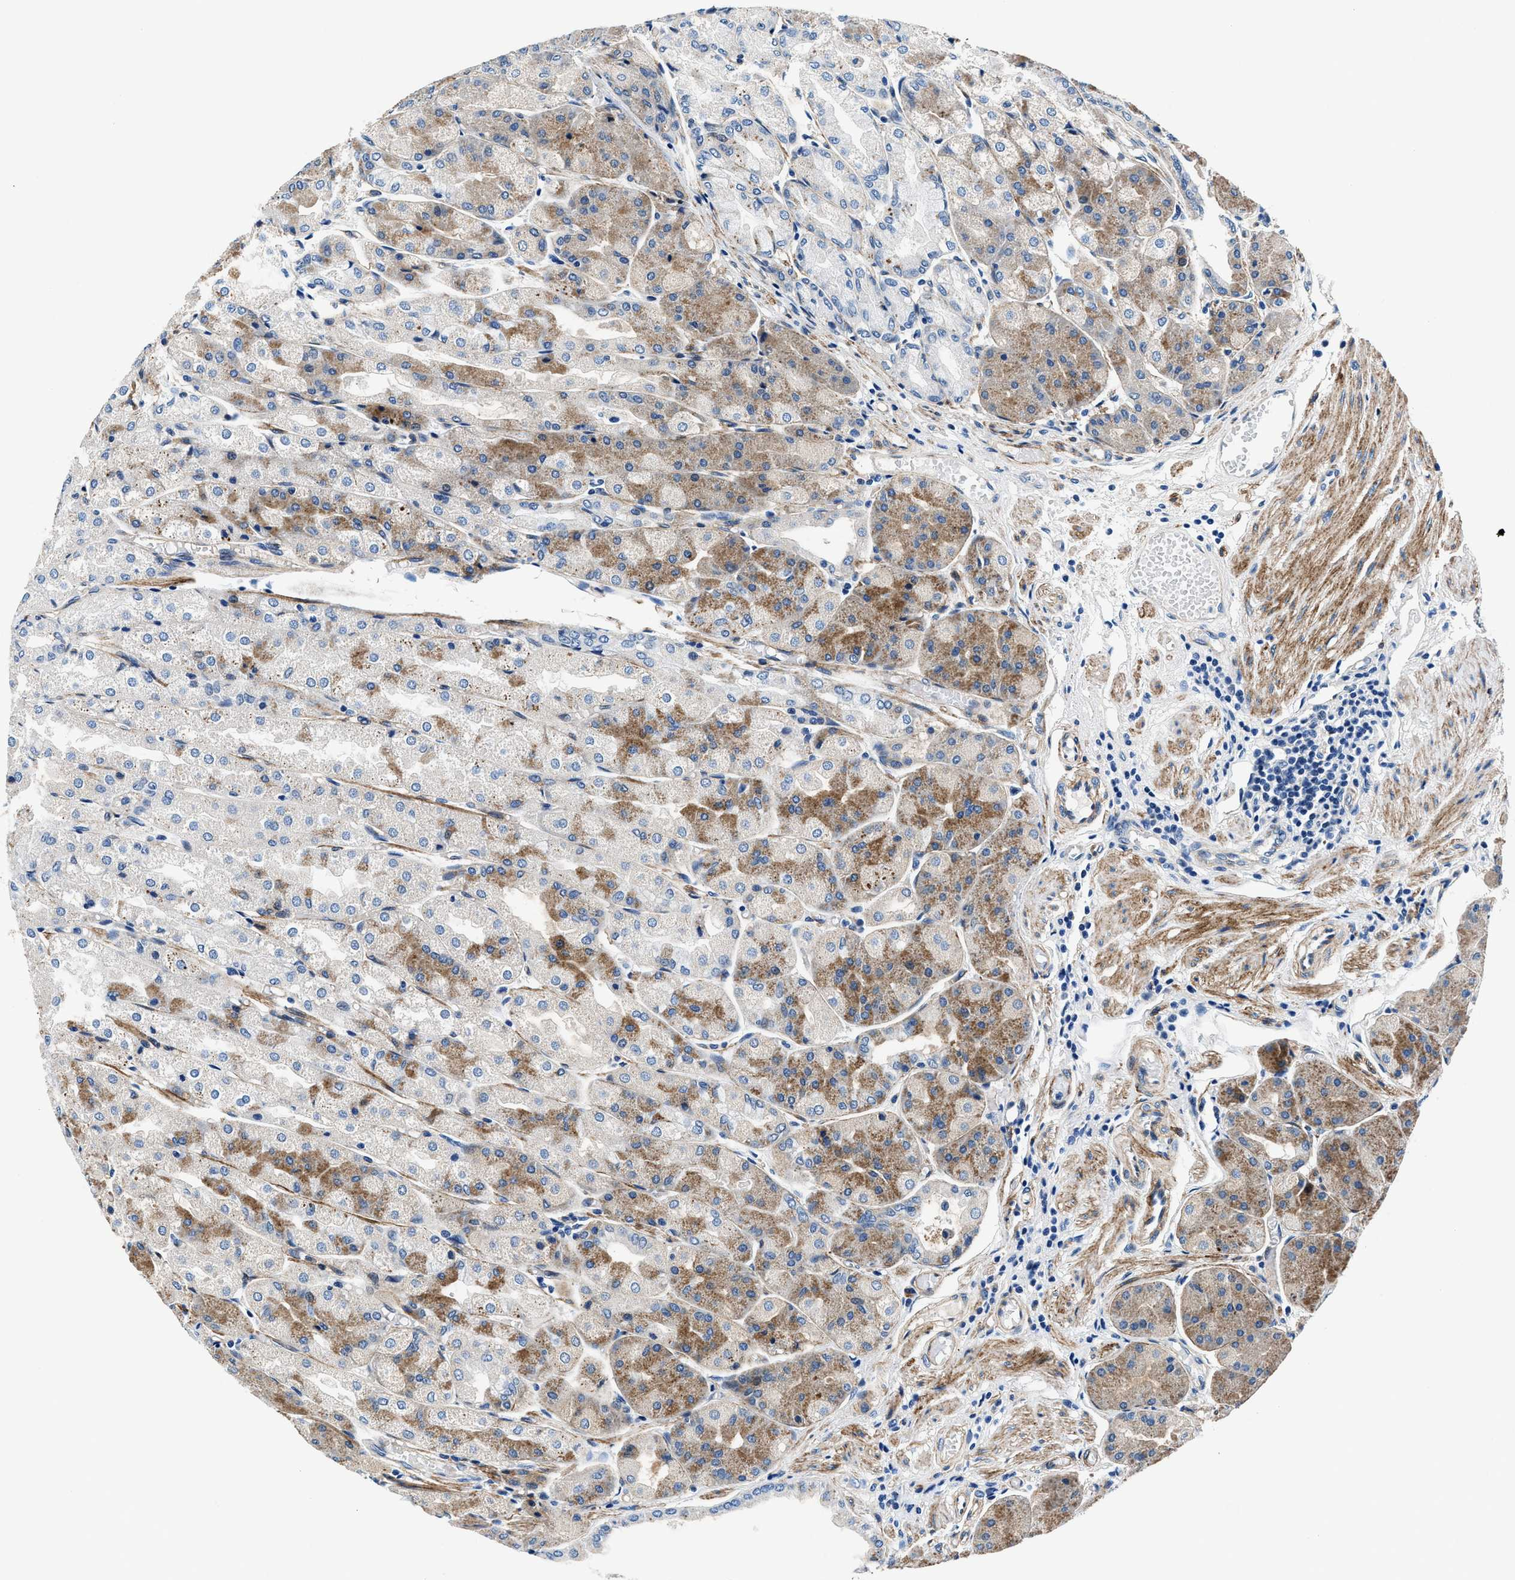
{"staining": {"intensity": "moderate", "quantity": "25%-75%", "location": "cytoplasmic/membranous"}, "tissue": "stomach", "cell_type": "Glandular cells", "image_type": "normal", "snomed": [{"axis": "morphology", "description": "Normal tissue, NOS"}, {"axis": "topography", "description": "Stomach, upper"}], "caption": "The histopathology image reveals staining of unremarkable stomach, revealing moderate cytoplasmic/membranous protein positivity (brown color) within glandular cells. (Brightfield microscopy of DAB IHC at high magnification).", "gene": "DAG1", "patient": {"sex": "male", "age": 72}}